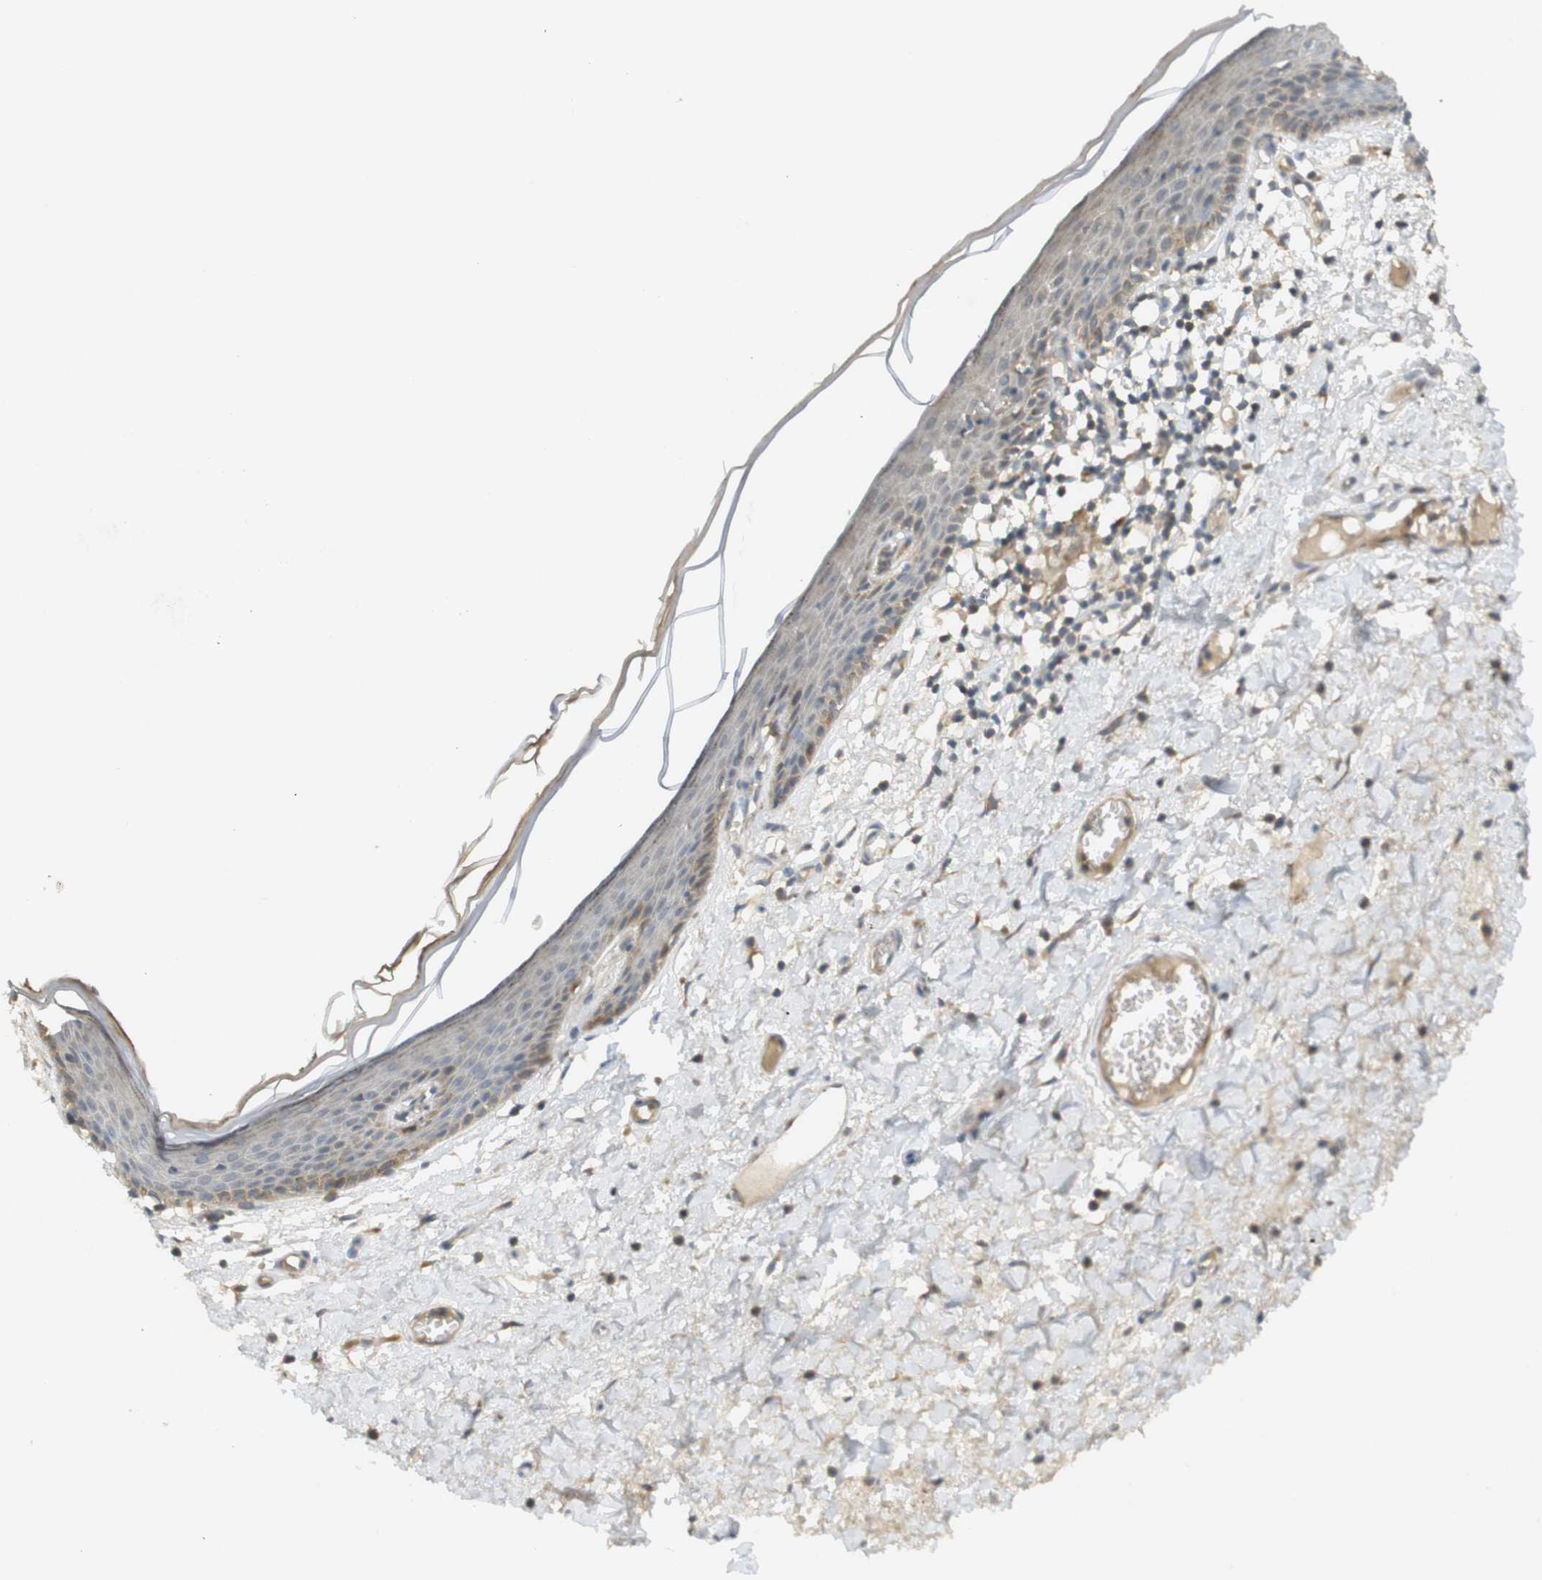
{"staining": {"intensity": "weak", "quantity": "<25%", "location": "cytoplasmic/membranous"}, "tissue": "skin", "cell_type": "Epidermal cells", "image_type": "normal", "snomed": [{"axis": "morphology", "description": "Normal tissue, NOS"}, {"axis": "topography", "description": "Vulva"}], "caption": "This is a photomicrograph of IHC staining of unremarkable skin, which shows no expression in epidermal cells. The staining is performed using DAB brown chromogen with nuclei counter-stained in using hematoxylin.", "gene": "CLRN3", "patient": {"sex": "female", "age": 54}}